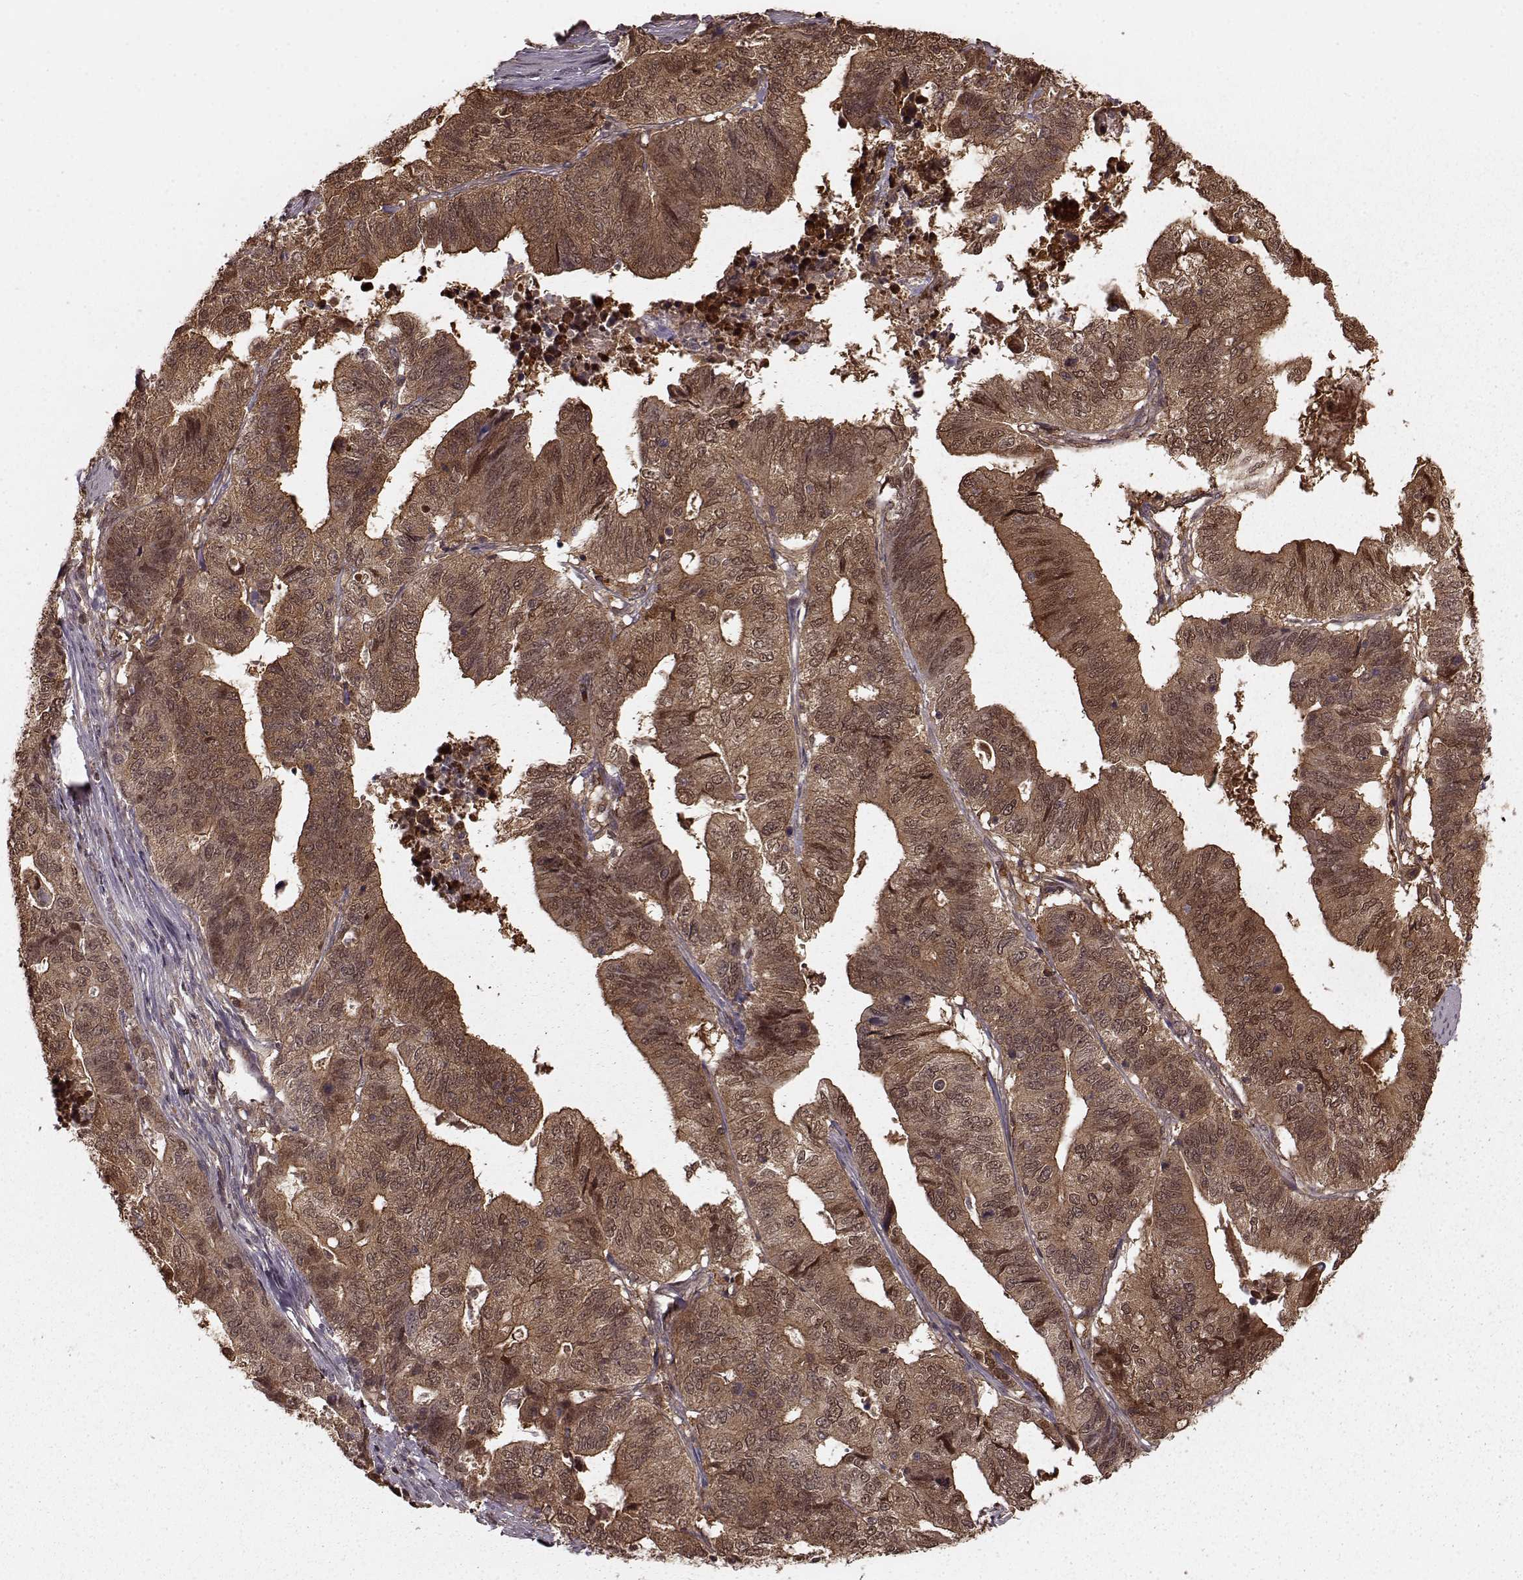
{"staining": {"intensity": "moderate", "quantity": ">75%", "location": "cytoplasmic/membranous,nuclear"}, "tissue": "stomach cancer", "cell_type": "Tumor cells", "image_type": "cancer", "snomed": [{"axis": "morphology", "description": "Adenocarcinoma, NOS"}, {"axis": "topography", "description": "Stomach, upper"}], "caption": "An IHC micrograph of neoplastic tissue is shown. Protein staining in brown labels moderate cytoplasmic/membranous and nuclear positivity in stomach adenocarcinoma within tumor cells.", "gene": "GSS", "patient": {"sex": "female", "age": 67}}